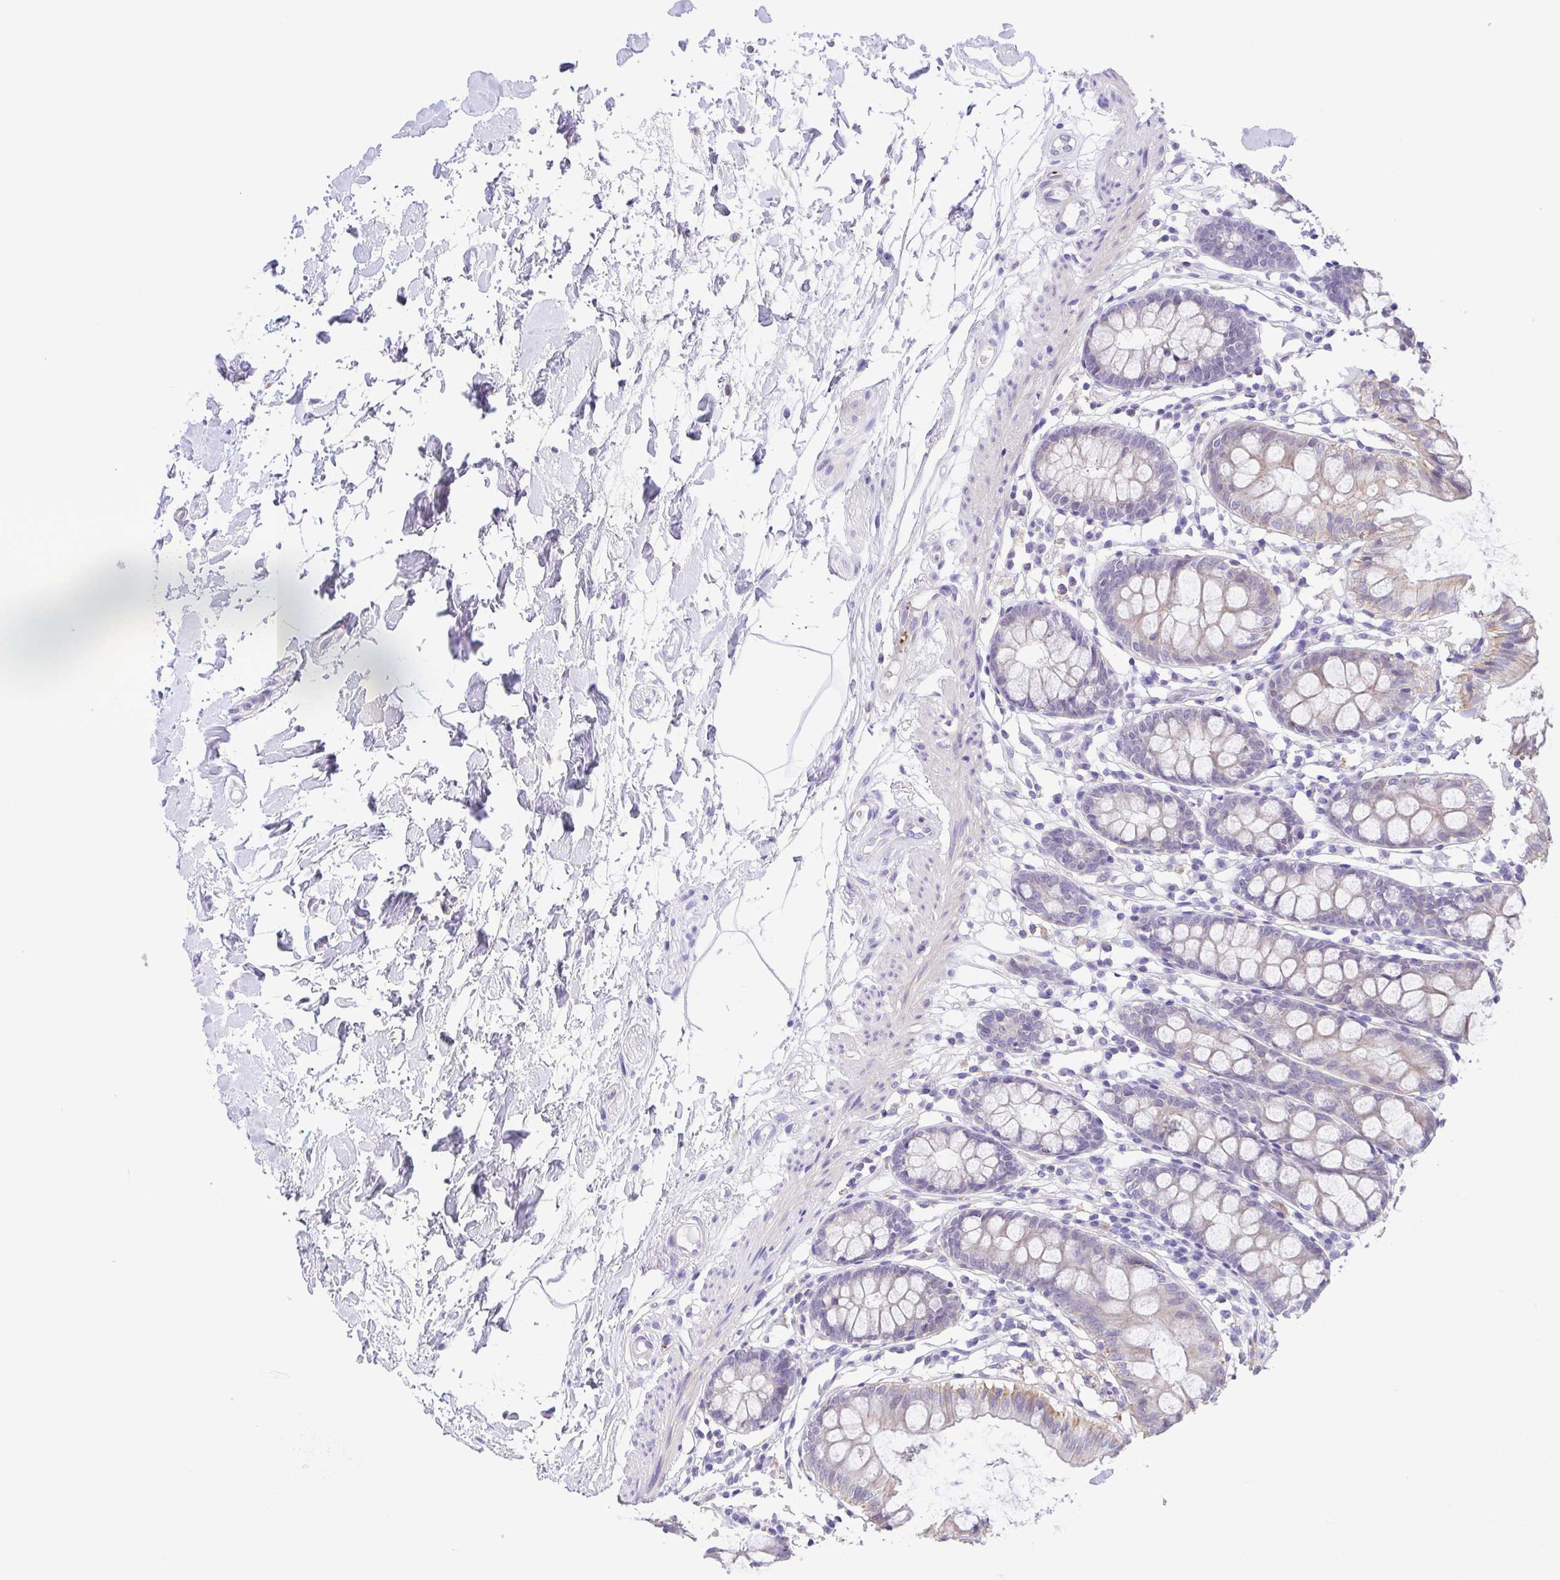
{"staining": {"intensity": "negative", "quantity": "none", "location": "none"}, "tissue": "colon", "cell_type": "Endothelial cells", "image_type": "normal", "snomed": [{"axis": "morphology", "description": "Normal tissue, NOS"}, {"axis": "topography", "description": "Colon"}], "caption": "Endothelial cells show no significant staining in normal colon. (DAB (3,3'-diaminobenzidine) immunohistochemistry, high magnification).", "gene": "PRR14L", "patient": {"sex": "female", "age": 84}}